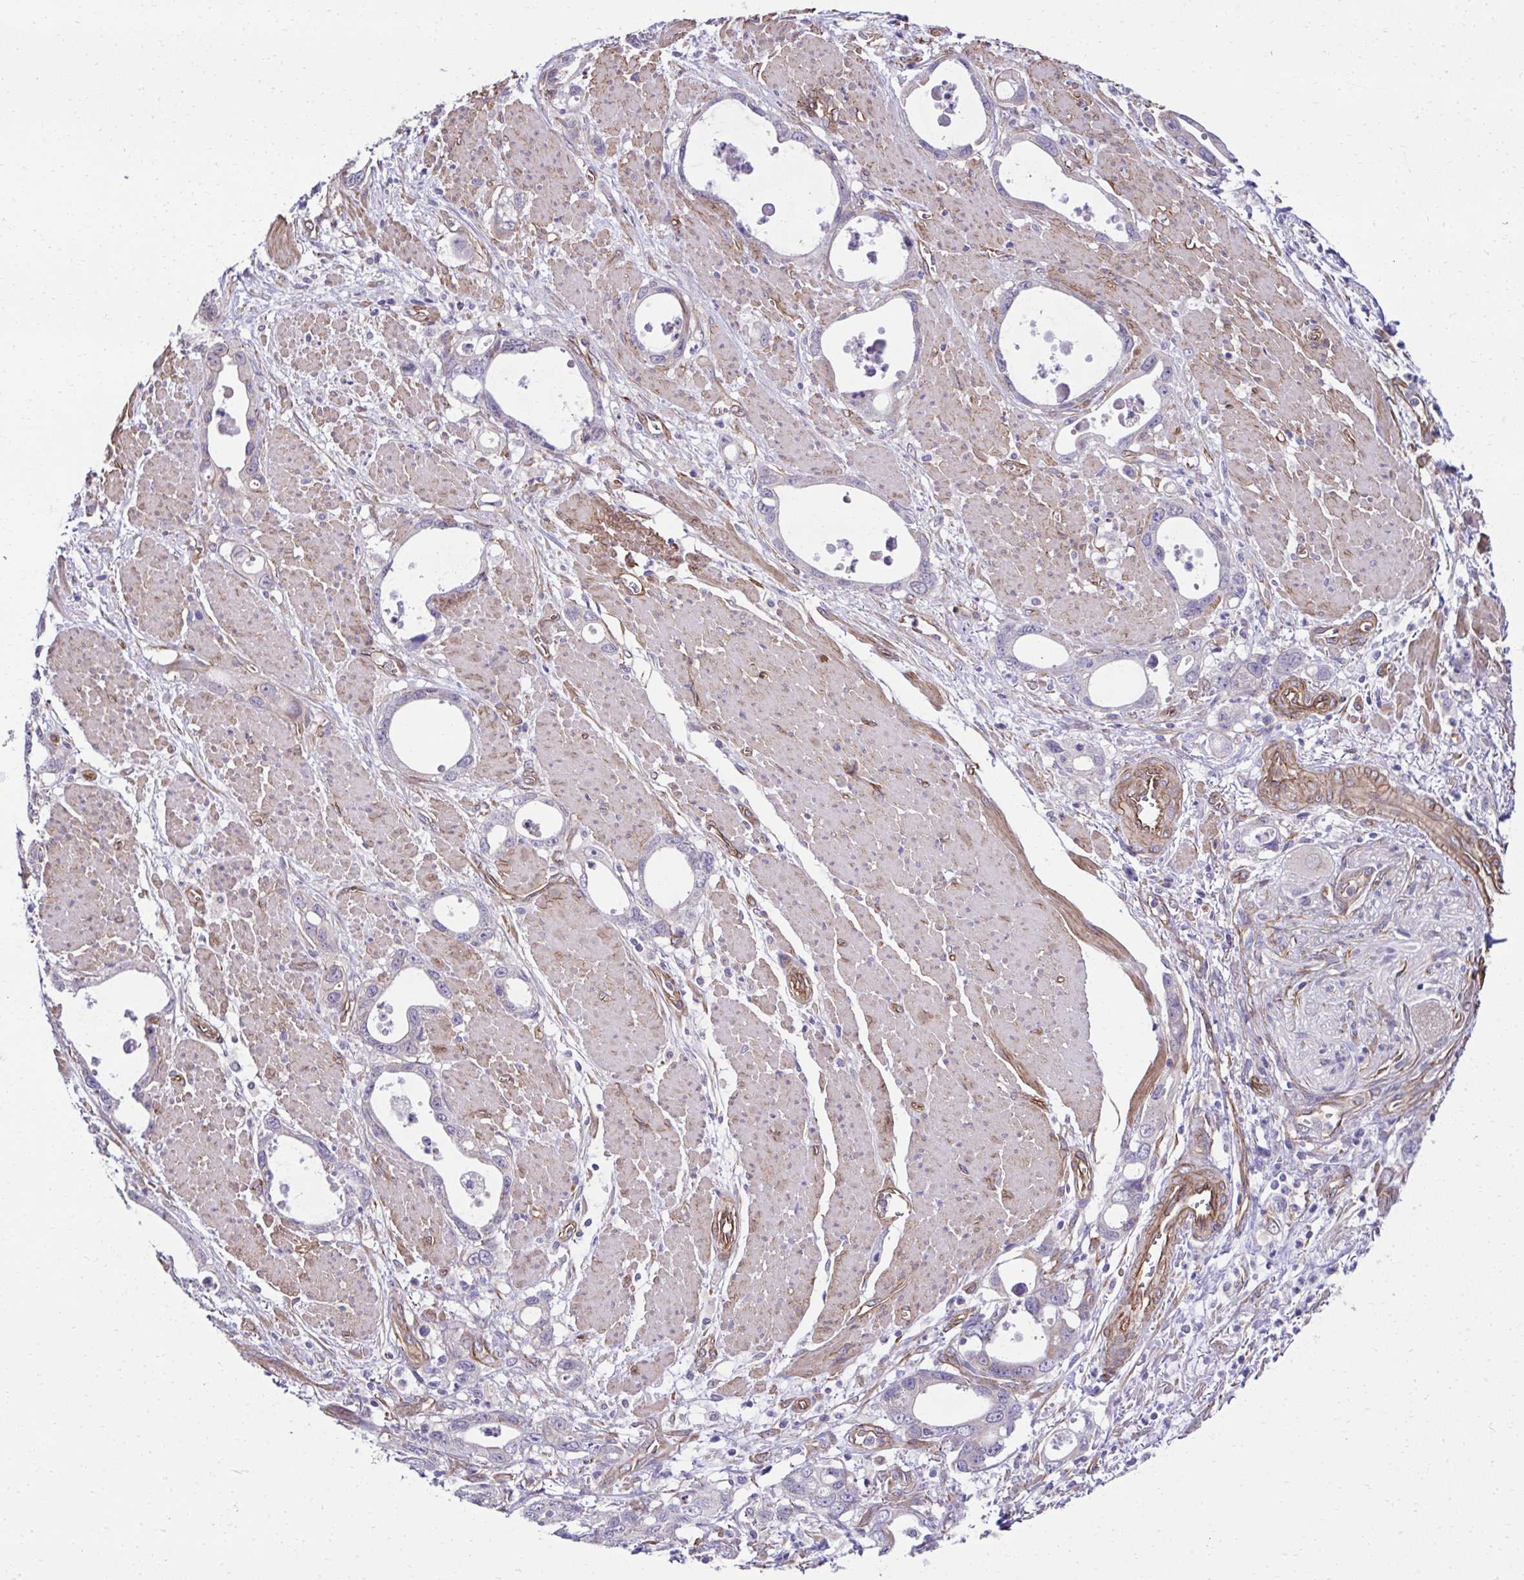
{"staining": {"intensity": "negative", "quantity": "none", "location": "none"}, "tissue": "stomach cancer", "cell_type": "Tumor cells", "image_type": "cancer", "snomed": [{"axis": "morphology", "description": "Adenocarcinoma, NOS"}, {"axis": "topography", "description": "Stomach, upper"}], "caption": "Immunohistochemistry (IHC) of stomach cancer shows no positivity in tumor cells.", "gene": "TRIM52", "patient": {"sex": "male", "age": 74}}